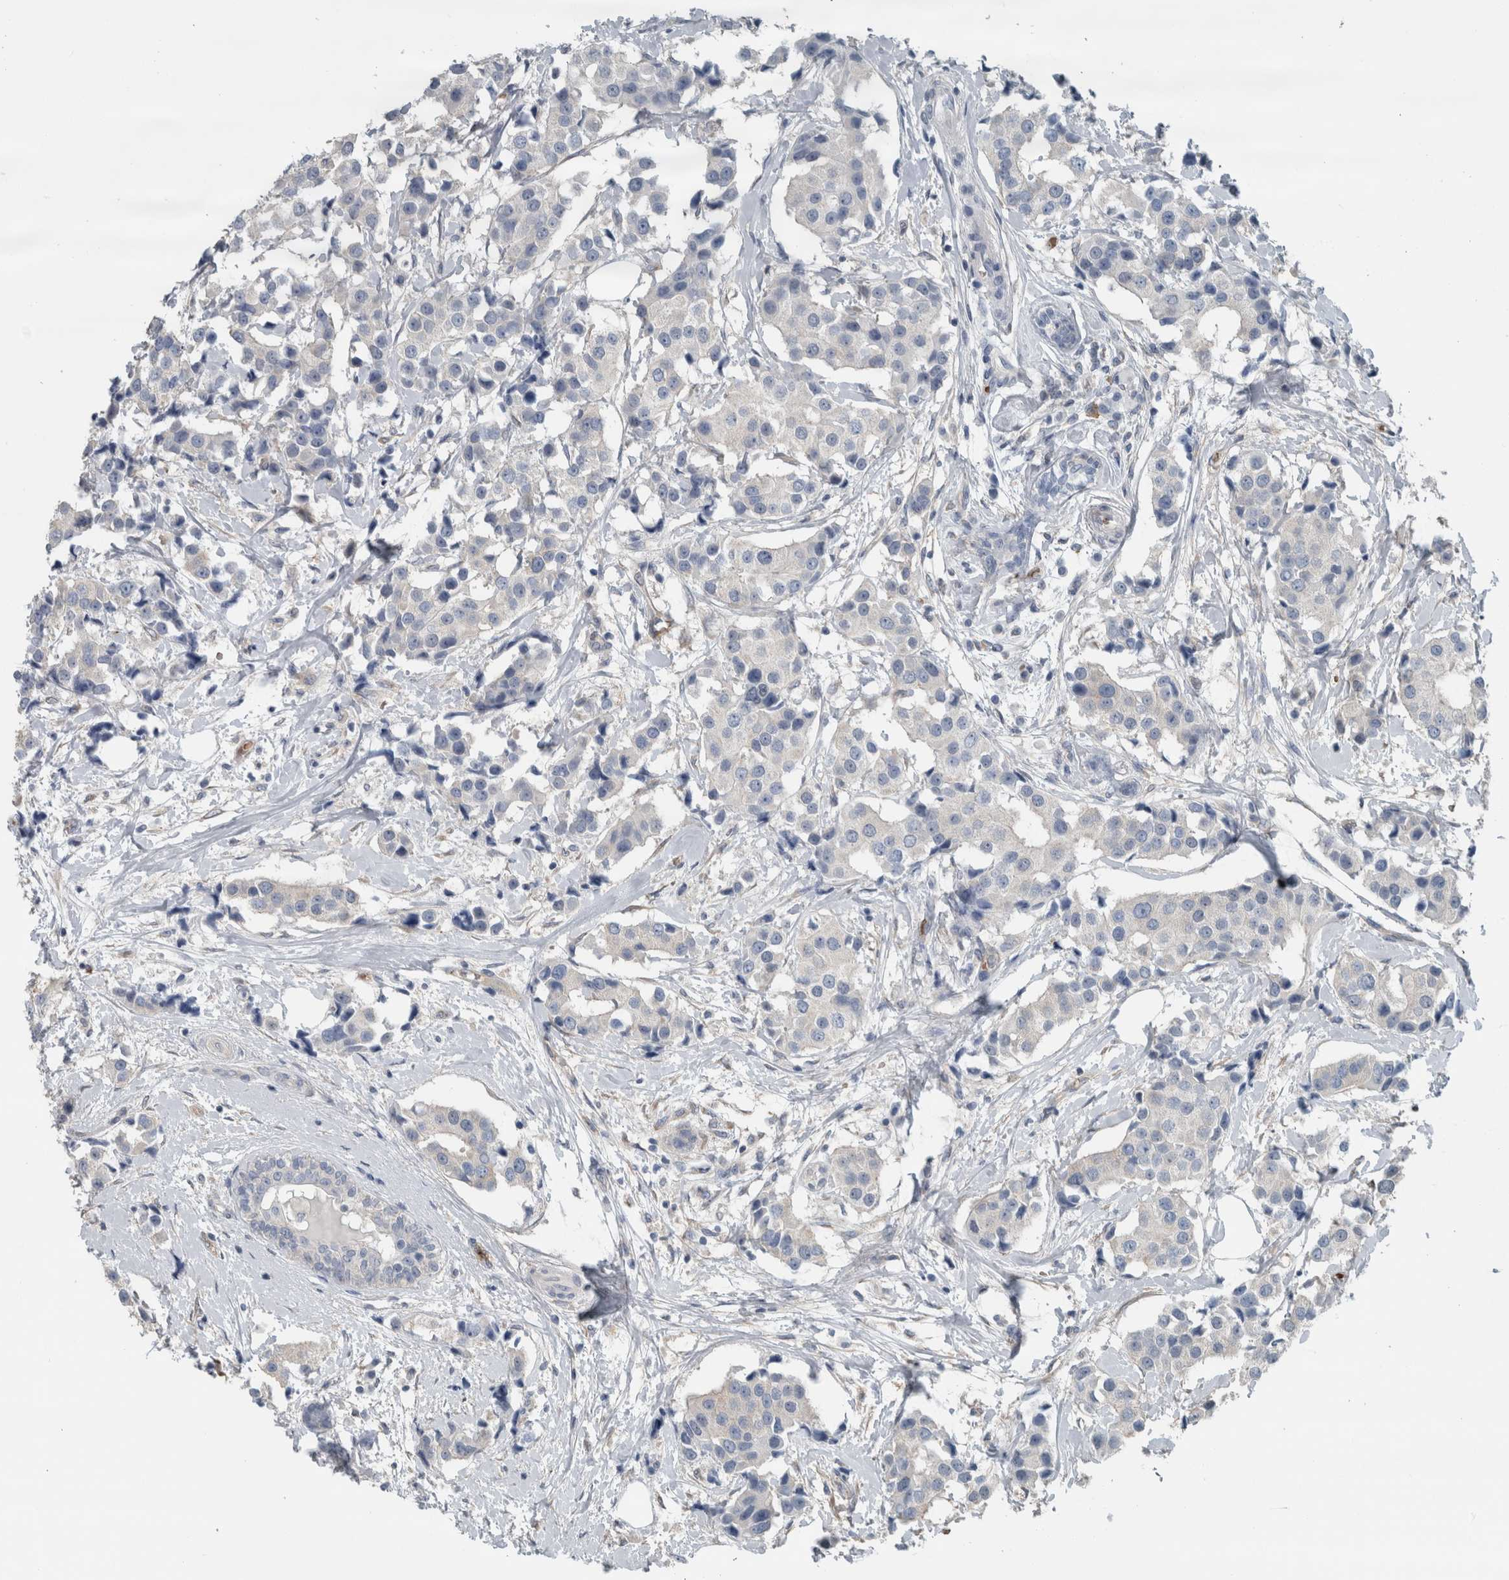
{"staining": {"intensity": "negative", "quantity": "none", "location": "none"}, "tissue": "breast cancer", "cell_type": "Tumor cells", "image_type": "cancer", "snomed": [{"axis": "morphology", "description": "Normal tissue, NOS"}, {"axis": "morphology", "description": "Duct carcinoma"}, {"axis": "topography", "description": "Breast"}], "caption": "Immunohistochemical staining of invasive ductal carcinoma (breast) exhibits no significant staining in tumor cells.", "gene": "SH3GL2", "patient": {"sex": "female", "age": 39}}